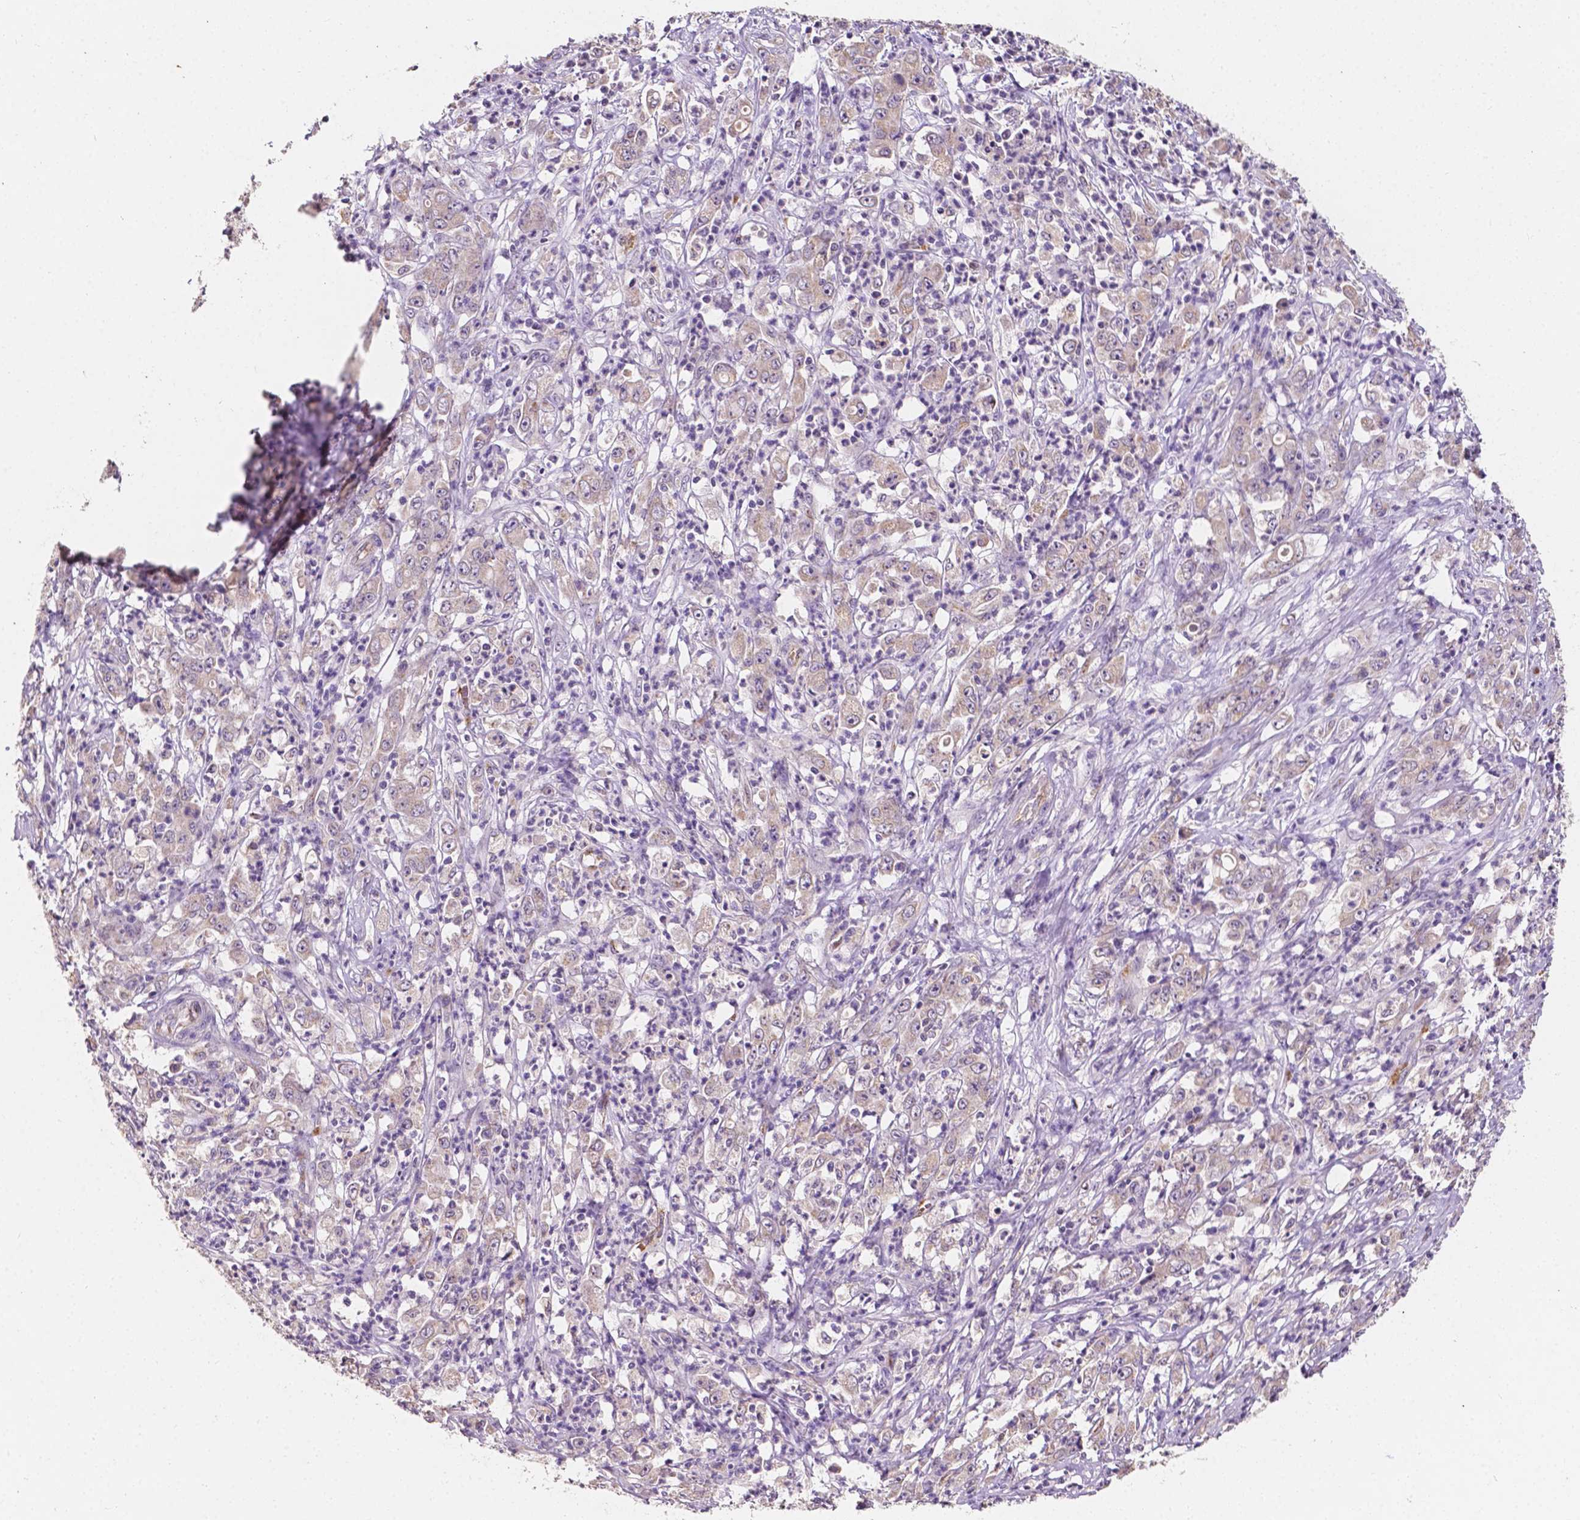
{"staining": {"intensity": "weak", "quantity": "<25%", "location": "cytoplasmic/membranous"}, "tissue": "stomach cancer", "cell_type": "Tumor cells", "image_type": "cancer", "snomed": [{"axis": "morphology", "description": "Adenocarcinoma, NOS"}, {"axis": "topography", "description": "Stomach, lower"}], "caption": "The micrograph shows no significant staining in tumor cells of stomach adenocarcinoma. (Stains: DAB (3,3'-diaminobenzidine) immunohistochemistry with hematoxylin counter stain, Microscopy: brightfield microscopy at high magnification).", "gene": "SLC22A4", "patient": {"sex": "female", "age": 71}}